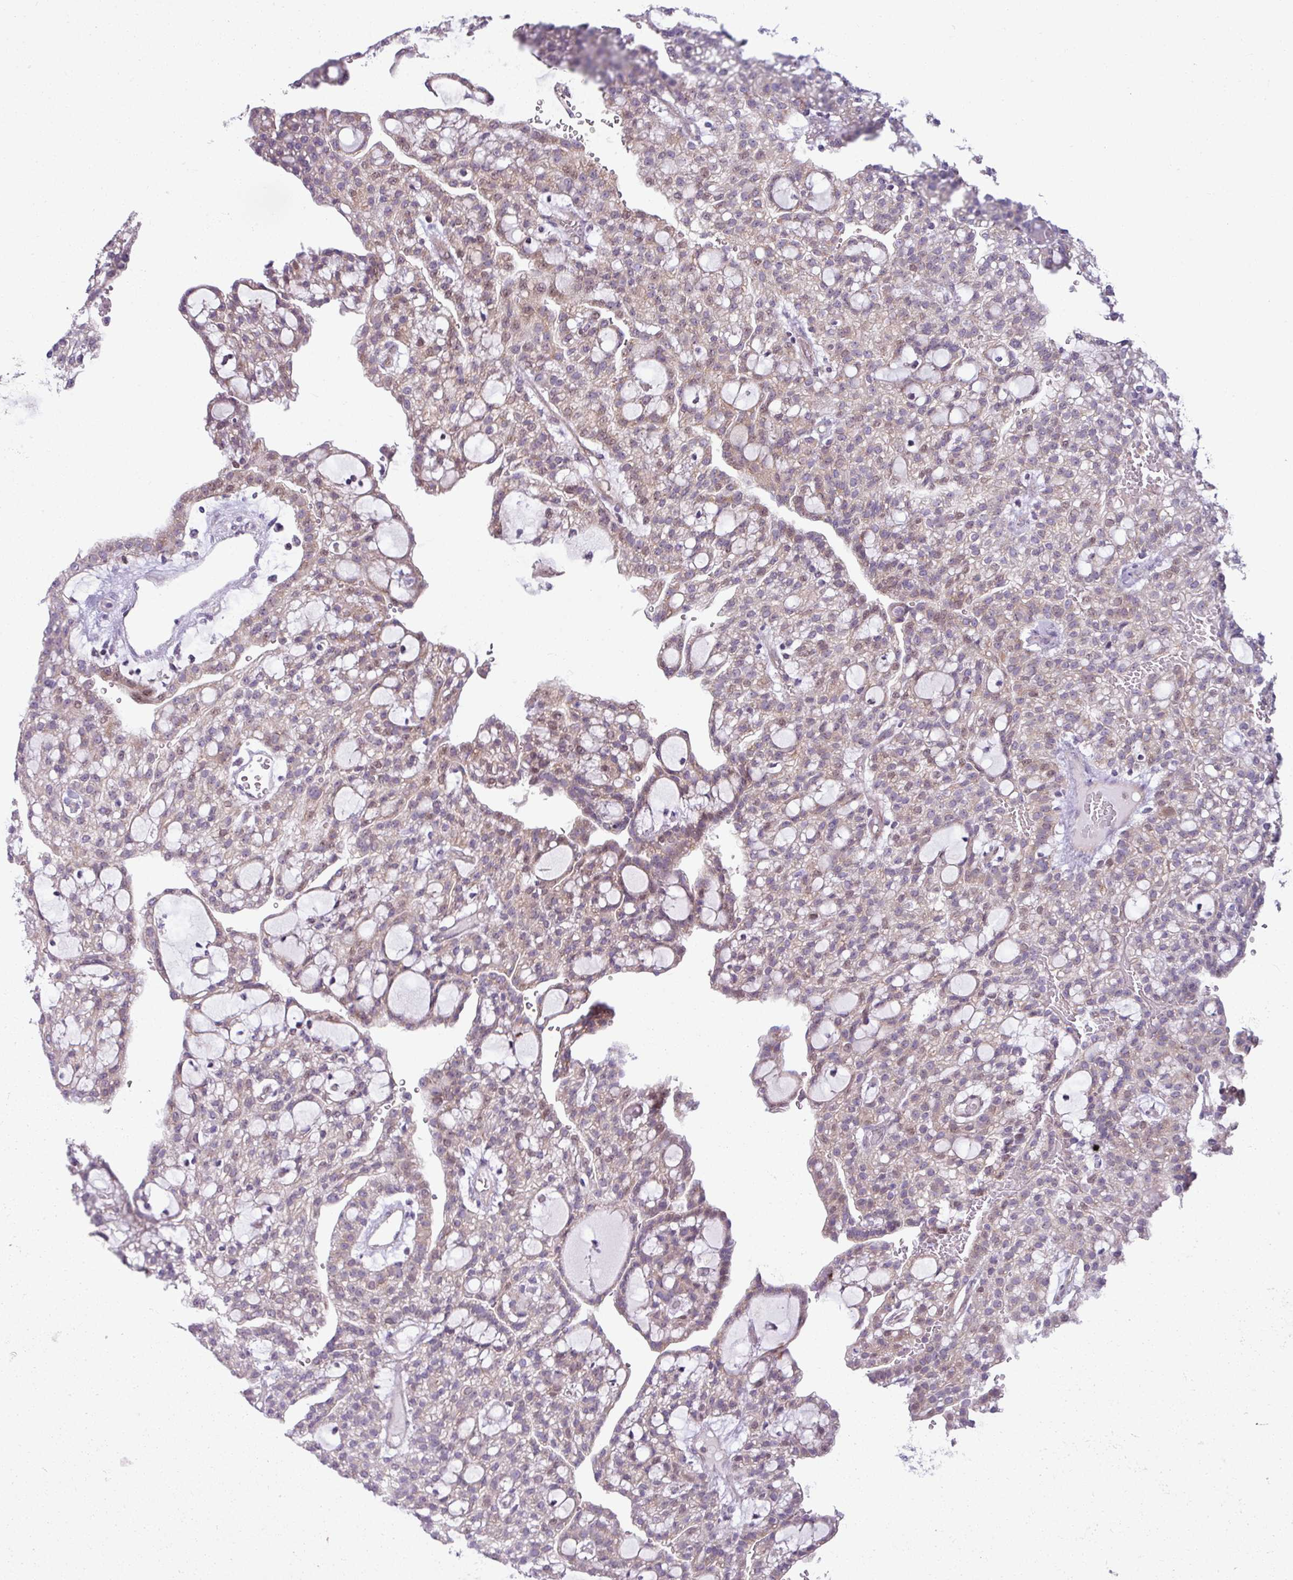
{"staining": {"intensity": "moderate", "quantity": "25%-75%", "location": "nuclear"}, "tissue": "renal cancer", "cell_type": "Tumor cells", "image_type": "cancer", "snomed": [{"axis": "morphology", "description": "Adenocarcinoma, NOS"}, {"axis": "topography", "description": "Kidney"}], "caption": "High-magnification brightfield microscopy of adenocarcinoma (renal) stained with DAB (3,3'-diaminobenzidine) (brown) and counterstained with hematoxylin (blue). tumor cells exhibit moderate nuclear staining is identified in about25%-75% of cells.", "gene": "STAT5A", "patient": {"sex": "male", "age": 63}}